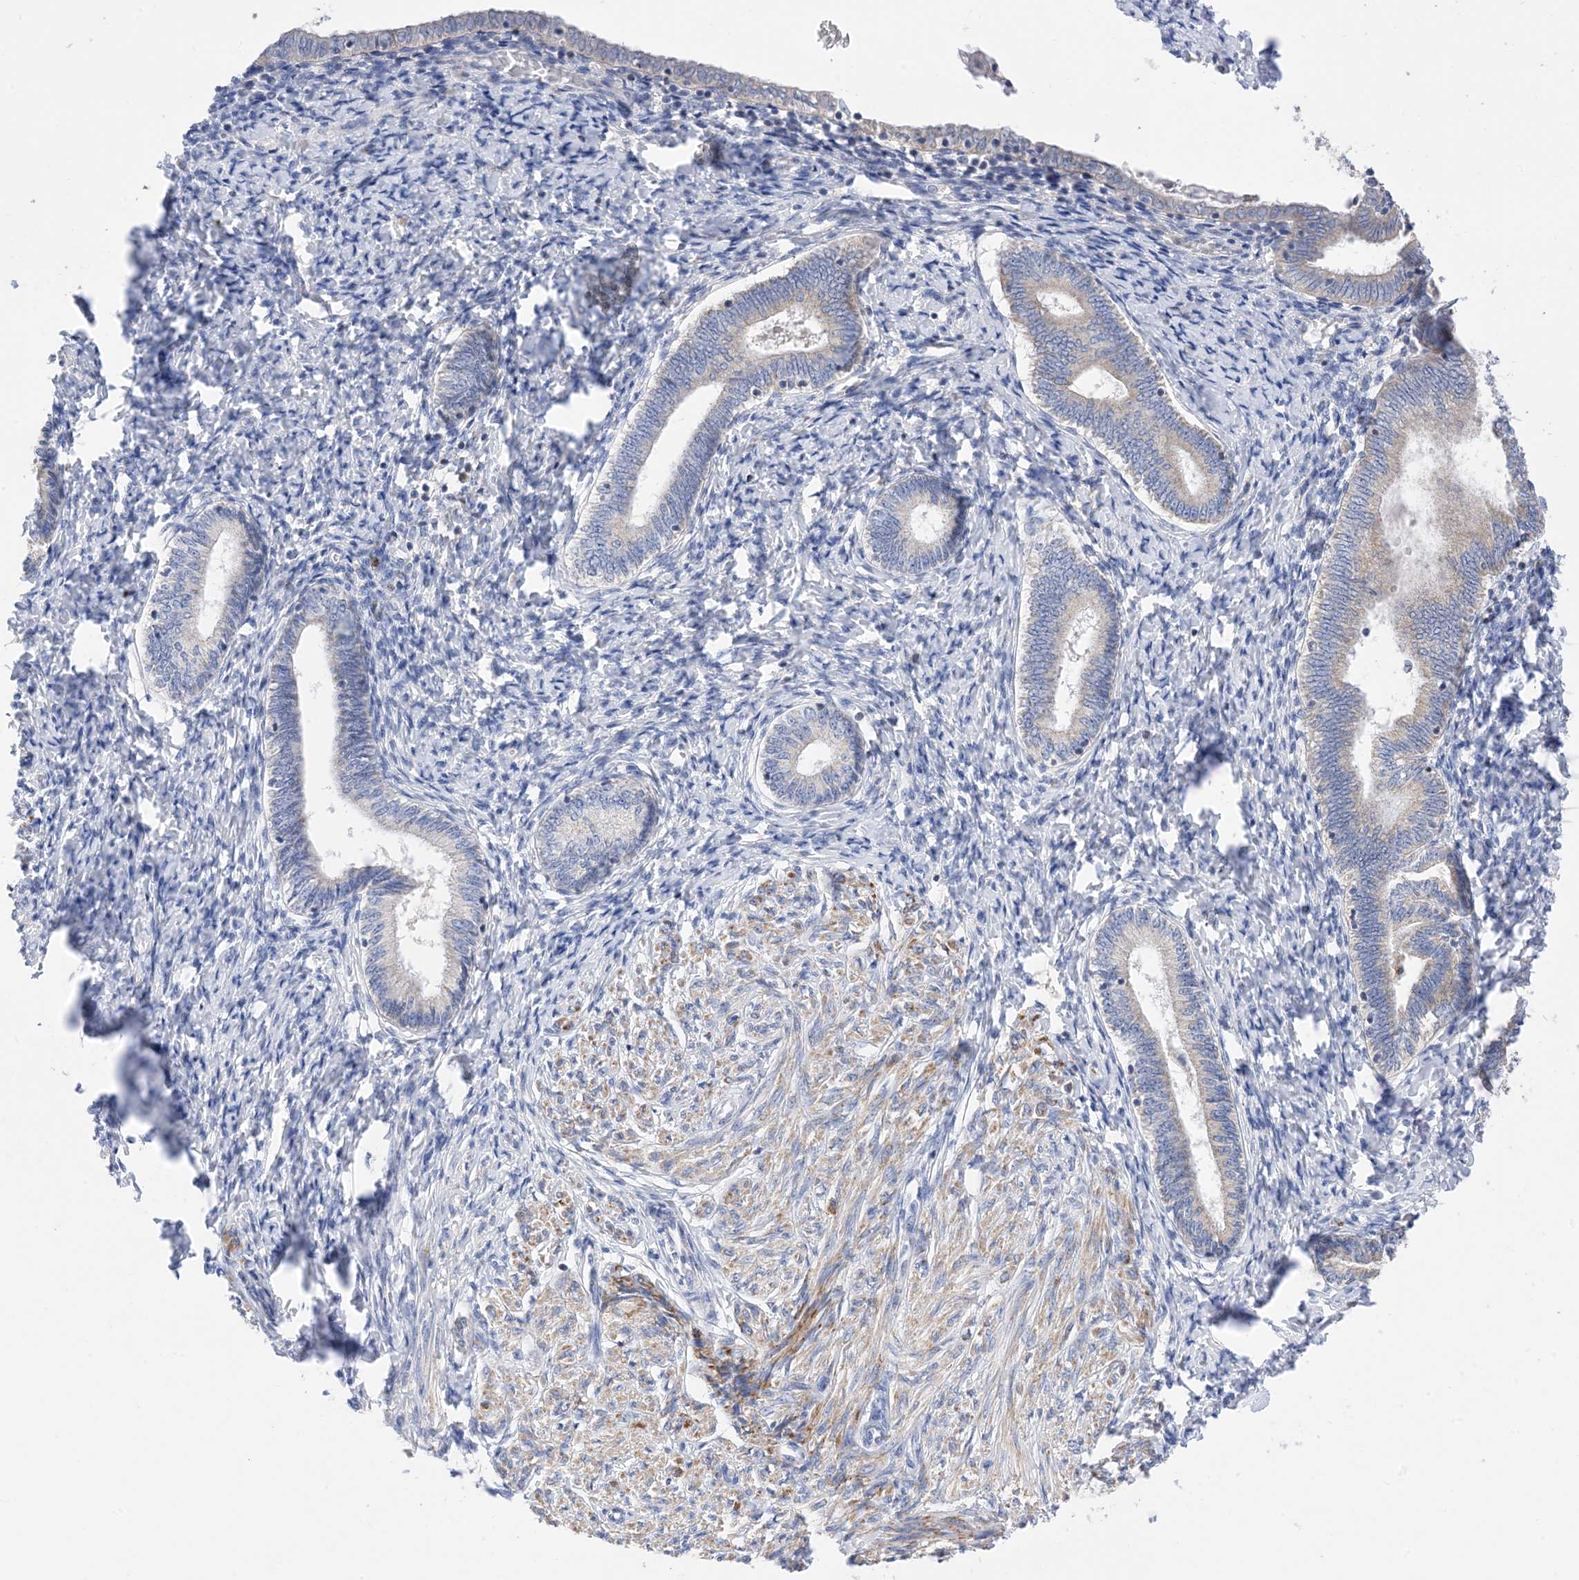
{"staining": {"intensity": "negative", "quantity": "none", "location": "none"}, "tissue": "endometrium", "cell_type": "Cells in endometrial stroma", "image_type": "normal", "snomed": [{"axis": "morphology", "description": "Normal tissue, NOS"}, {"axis": "topography", "description": "Endometrium"}], "caption": "Endometrium stained for a protein using immunohistochemistry (IHC) demonstrates no staining cells in endometrial stroma.", "gene": "PLK4", "patient": {"sex": "female", "age": 72}}